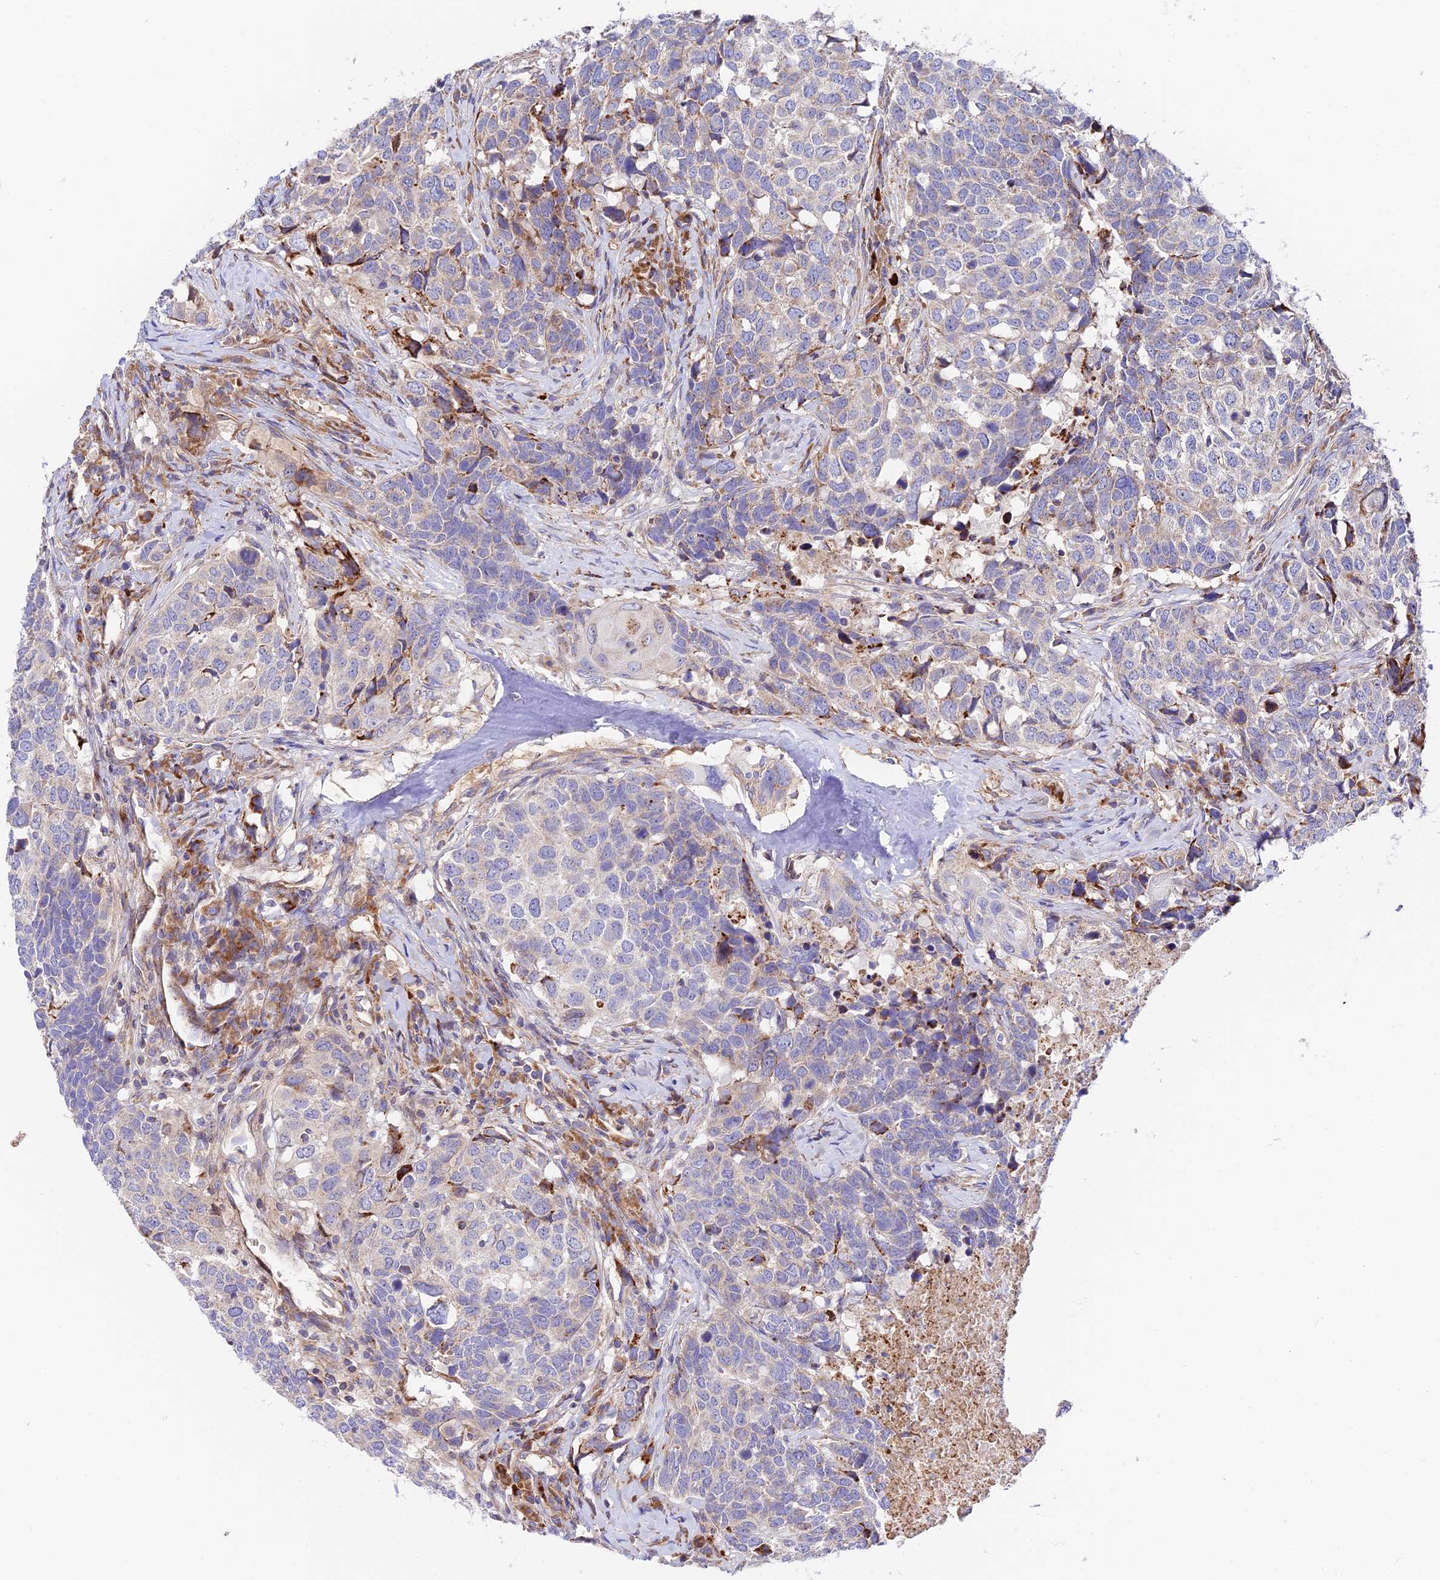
{"staining": {"intensity": "moderate", "quantity": "<25%", "location": "cytoplasmic/membranous"}, "tissue": "head and neck cancer", "cell_type": "Tumor cells", "image_type": "cancer", "snomed": [{"axis": "morphology", "description": "Squamous cell carcinoma, NOS"}, {"axis": "topography", "description": "Head-Neck"}], "caption": "Protein analysis of squamous cell carcinoma (head and neck) tissue demonstrates moderate cytoplasmic/membranous expression in approximately <25% of tumor cells.", "gene": "VPS13C", "patient": {"sex": "male", "age": 66}}